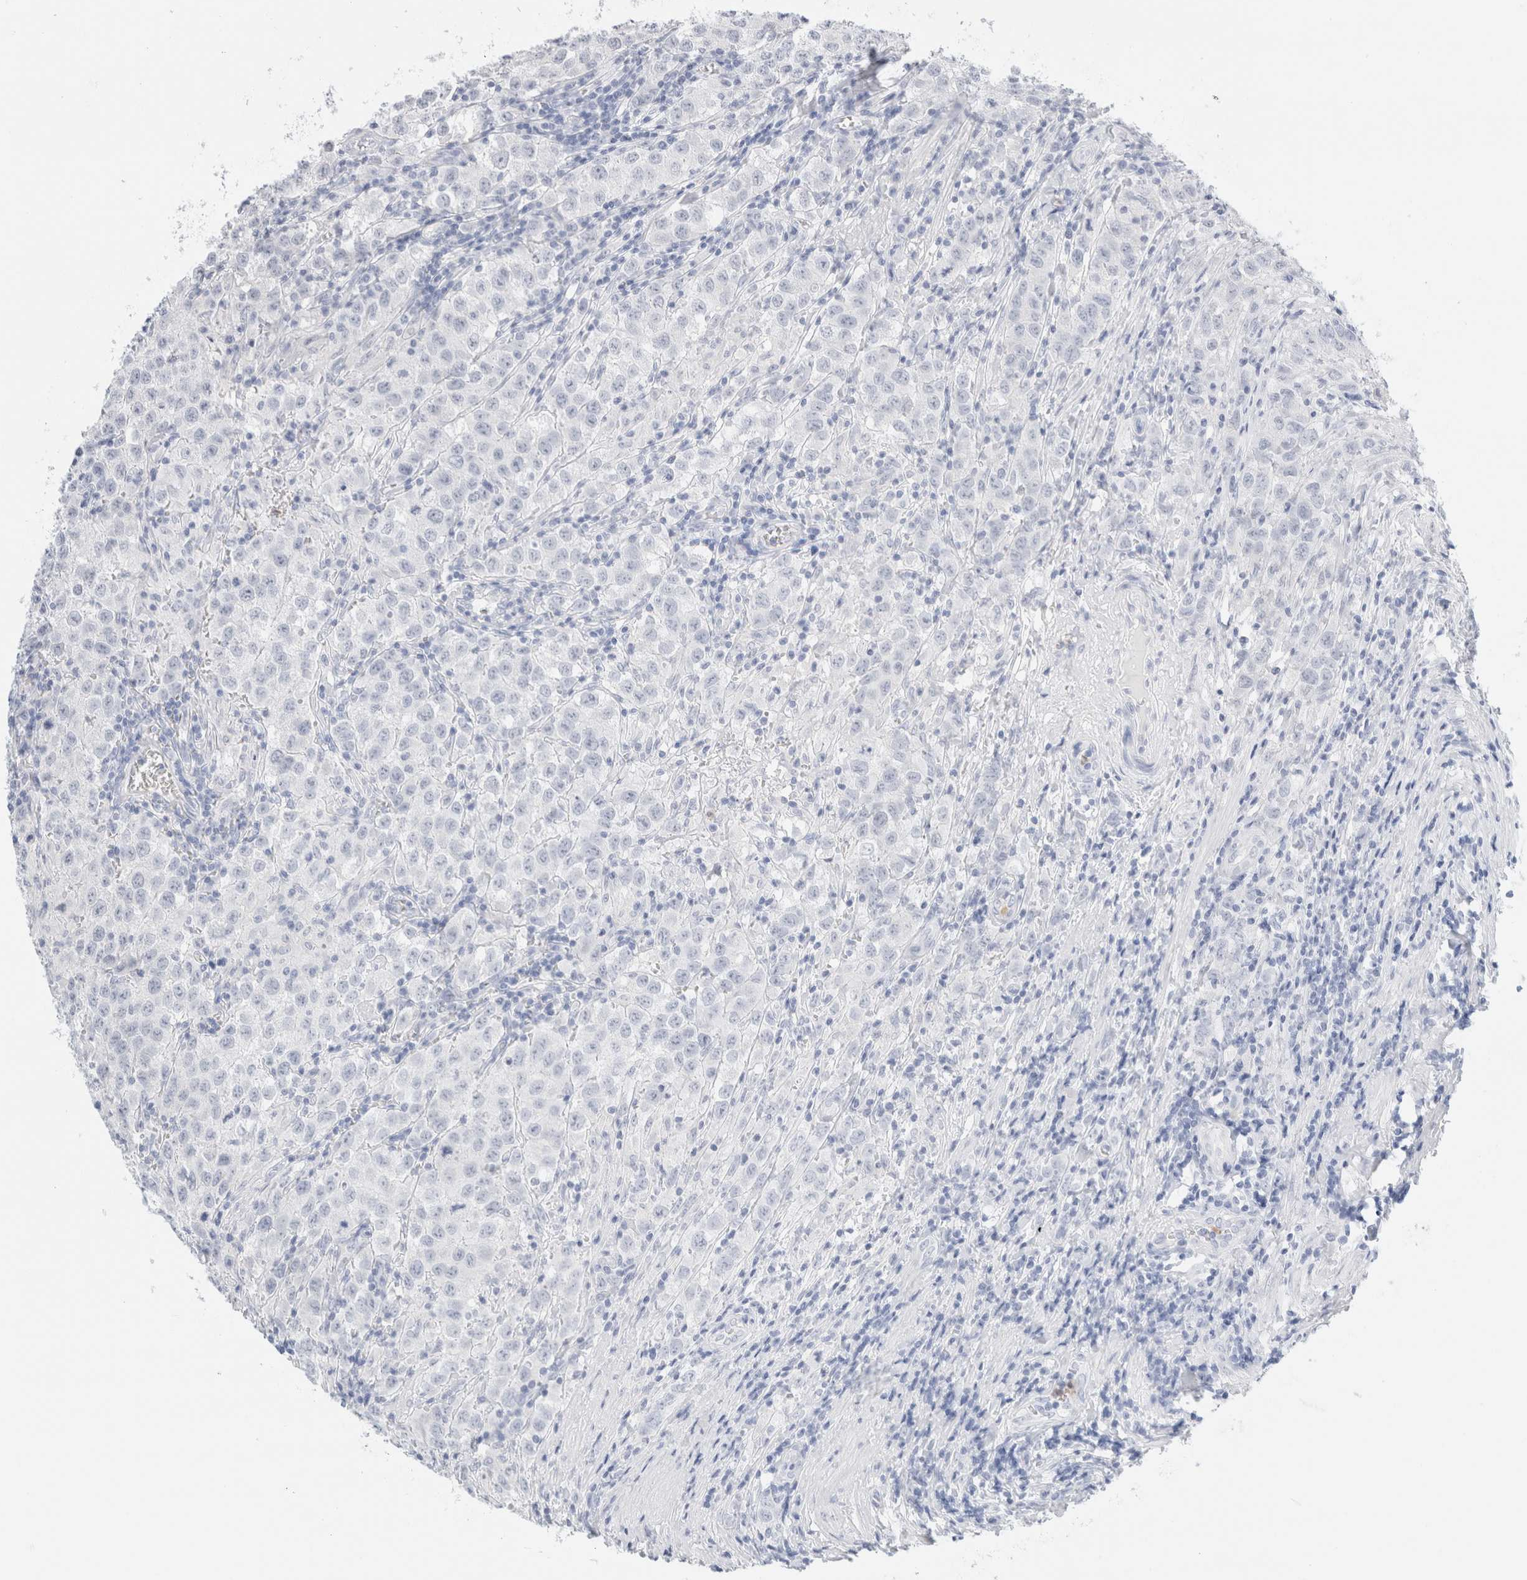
{"staining": {"intensity": "negative", "quantity": "none", "location": "none"}, "tissue": "testis cancer", "cell_type": "Tumor cells", "image_type": "cancer", "snomed": [{"axis": "morphology", "description": "Seminoma, NOS"}, {"axis": "morphology", "description": "Carcinoma, Embryonal, NOS"}, {"axis": "topography", "description": "Testis"}], "caption": "An image of human testis embryonal carcinoma is negative for staining in tumor cells.", "gene": "ARG1", "patient": {"sex": "male", "age": 43}}